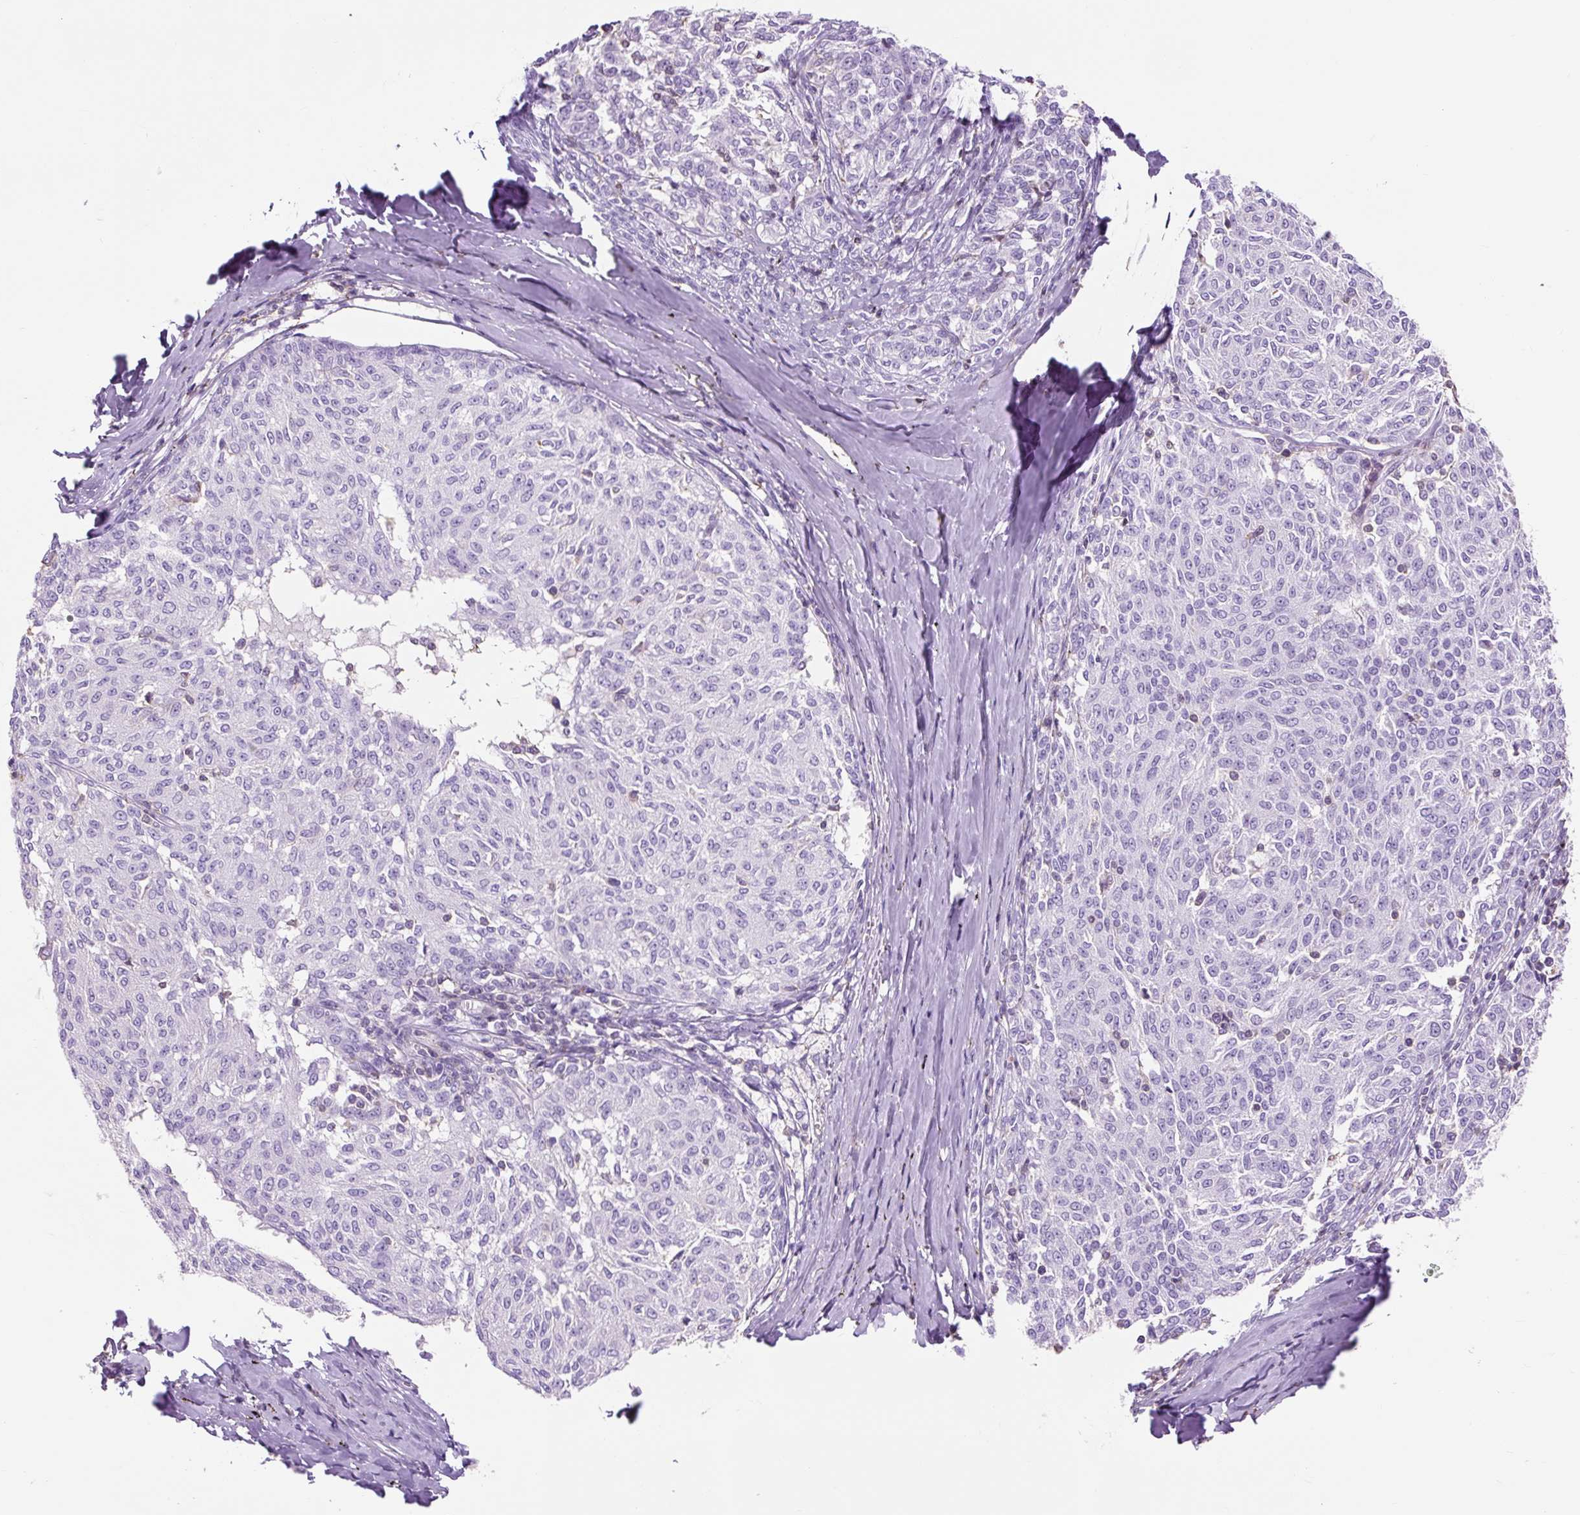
{"staining": {"intensity": "negative", "quantity": "none", "location": "none"}, "tissue": "melanoma", "cell_type": "Tumor cells", "image_type": "cancer", "snomed": [{"axis": "morphology", "description": "Malignant melanoma, NOS"}, {"axis": "topography", "description": "Skin"}], "caption": "The immunohistochemistry micrograph has no significant expression in tumor cells of melanoma tissue.", "gene": "OR10A7", "patient": {"sex": "female", "age": 72}}